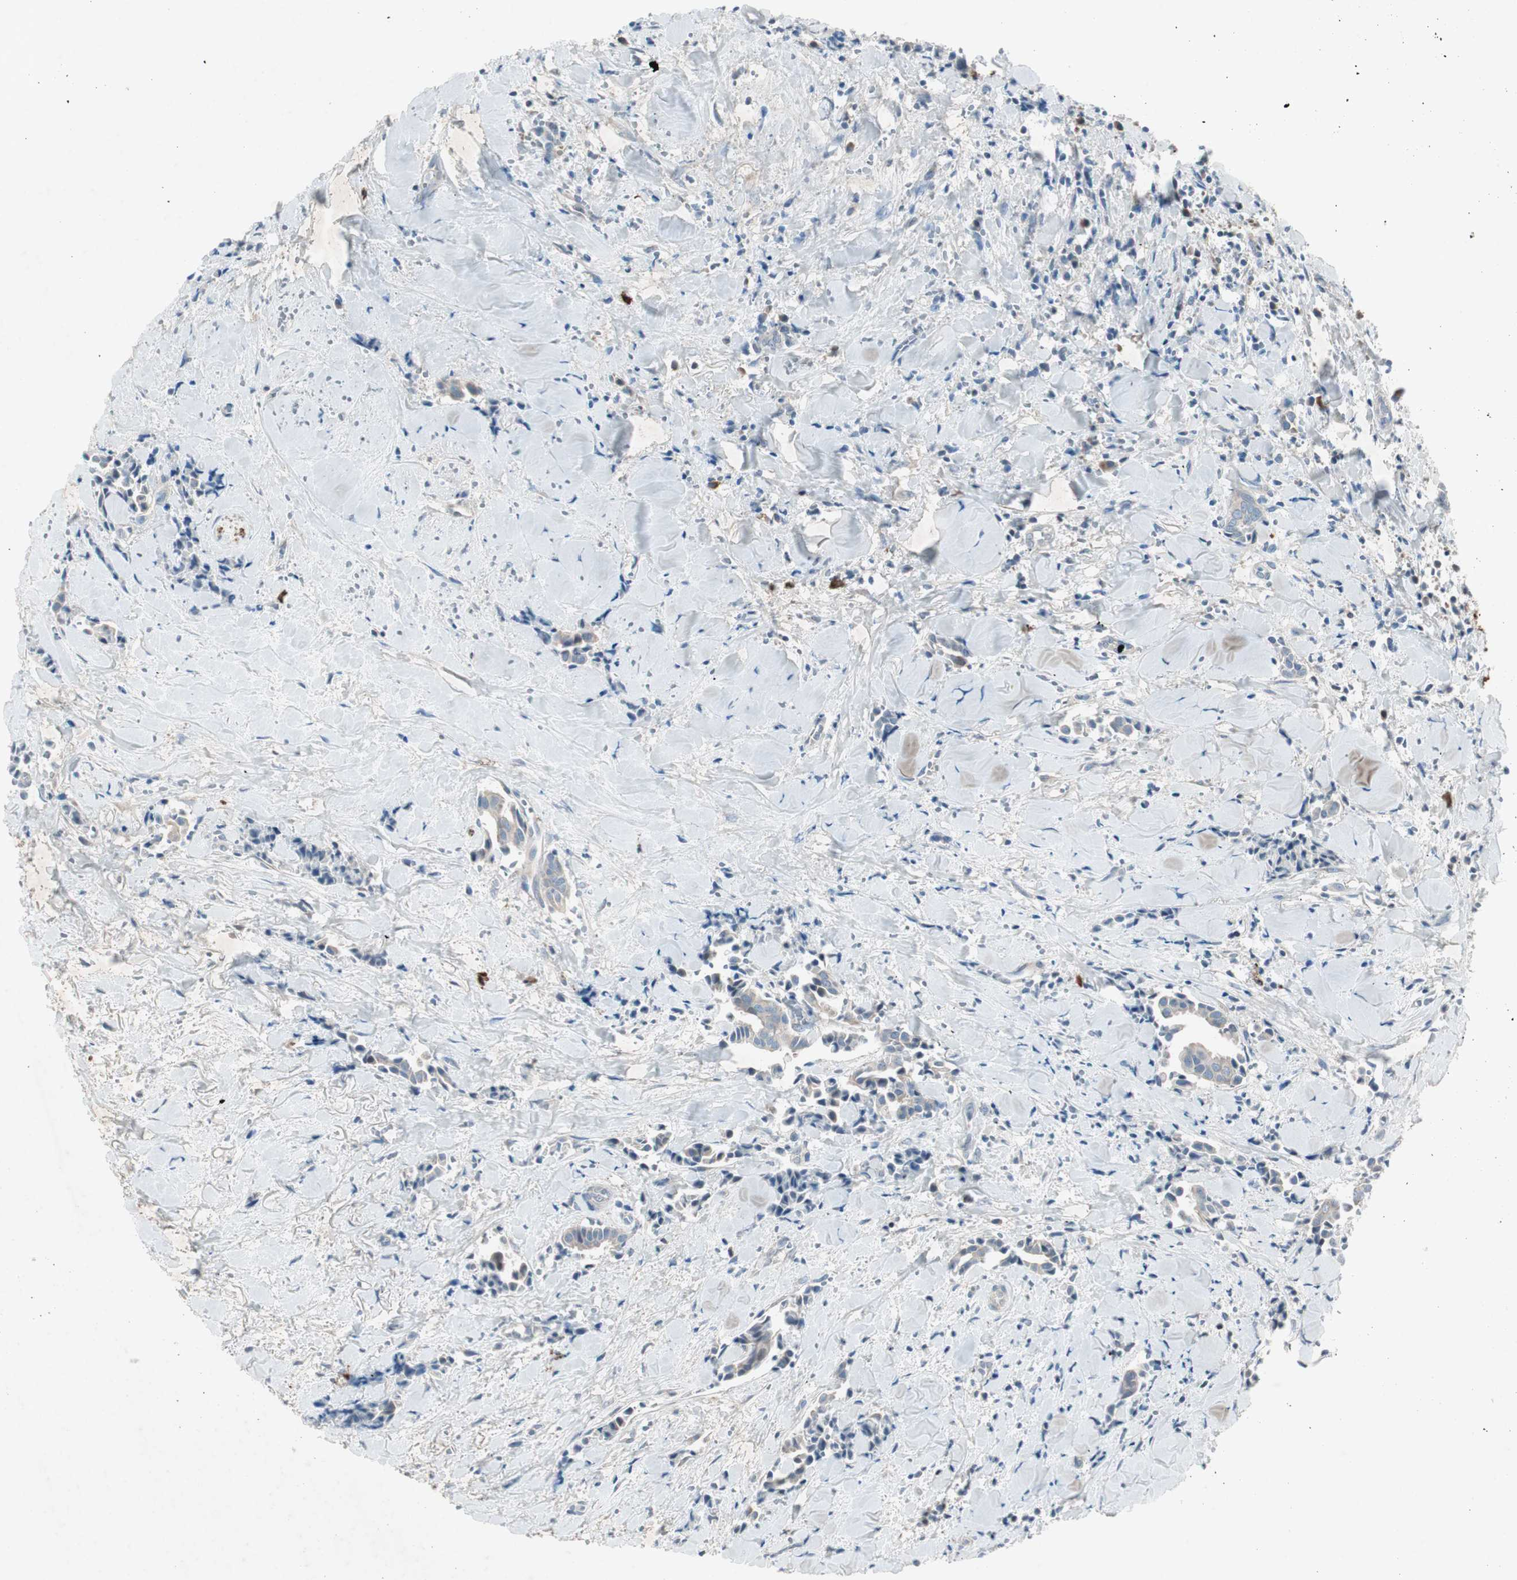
{"staining": {"intensity": "weak", "quantity": ">75%", "location": "cytoplasmic/membranous"}, "tissue": "head and neck cancer", "cell_type": "Tumor cells", "image_type": "cancer", "snomed": [{"axis": "morphology", "description": "Adenocarcinoma, NOS"}, {"axis": "topography", "description": "Salivary gland"}, {"axis": "topography", "description": "Head-Neck"}], "caption": "Head and neck adenocarcinoma stained with a brown dye exhibits weak cytoplasmic/membranous positive staining in about >75% of tumor cells.", "gene": "MAPRE3", "patient": {"sex": "female", "age": 59}}